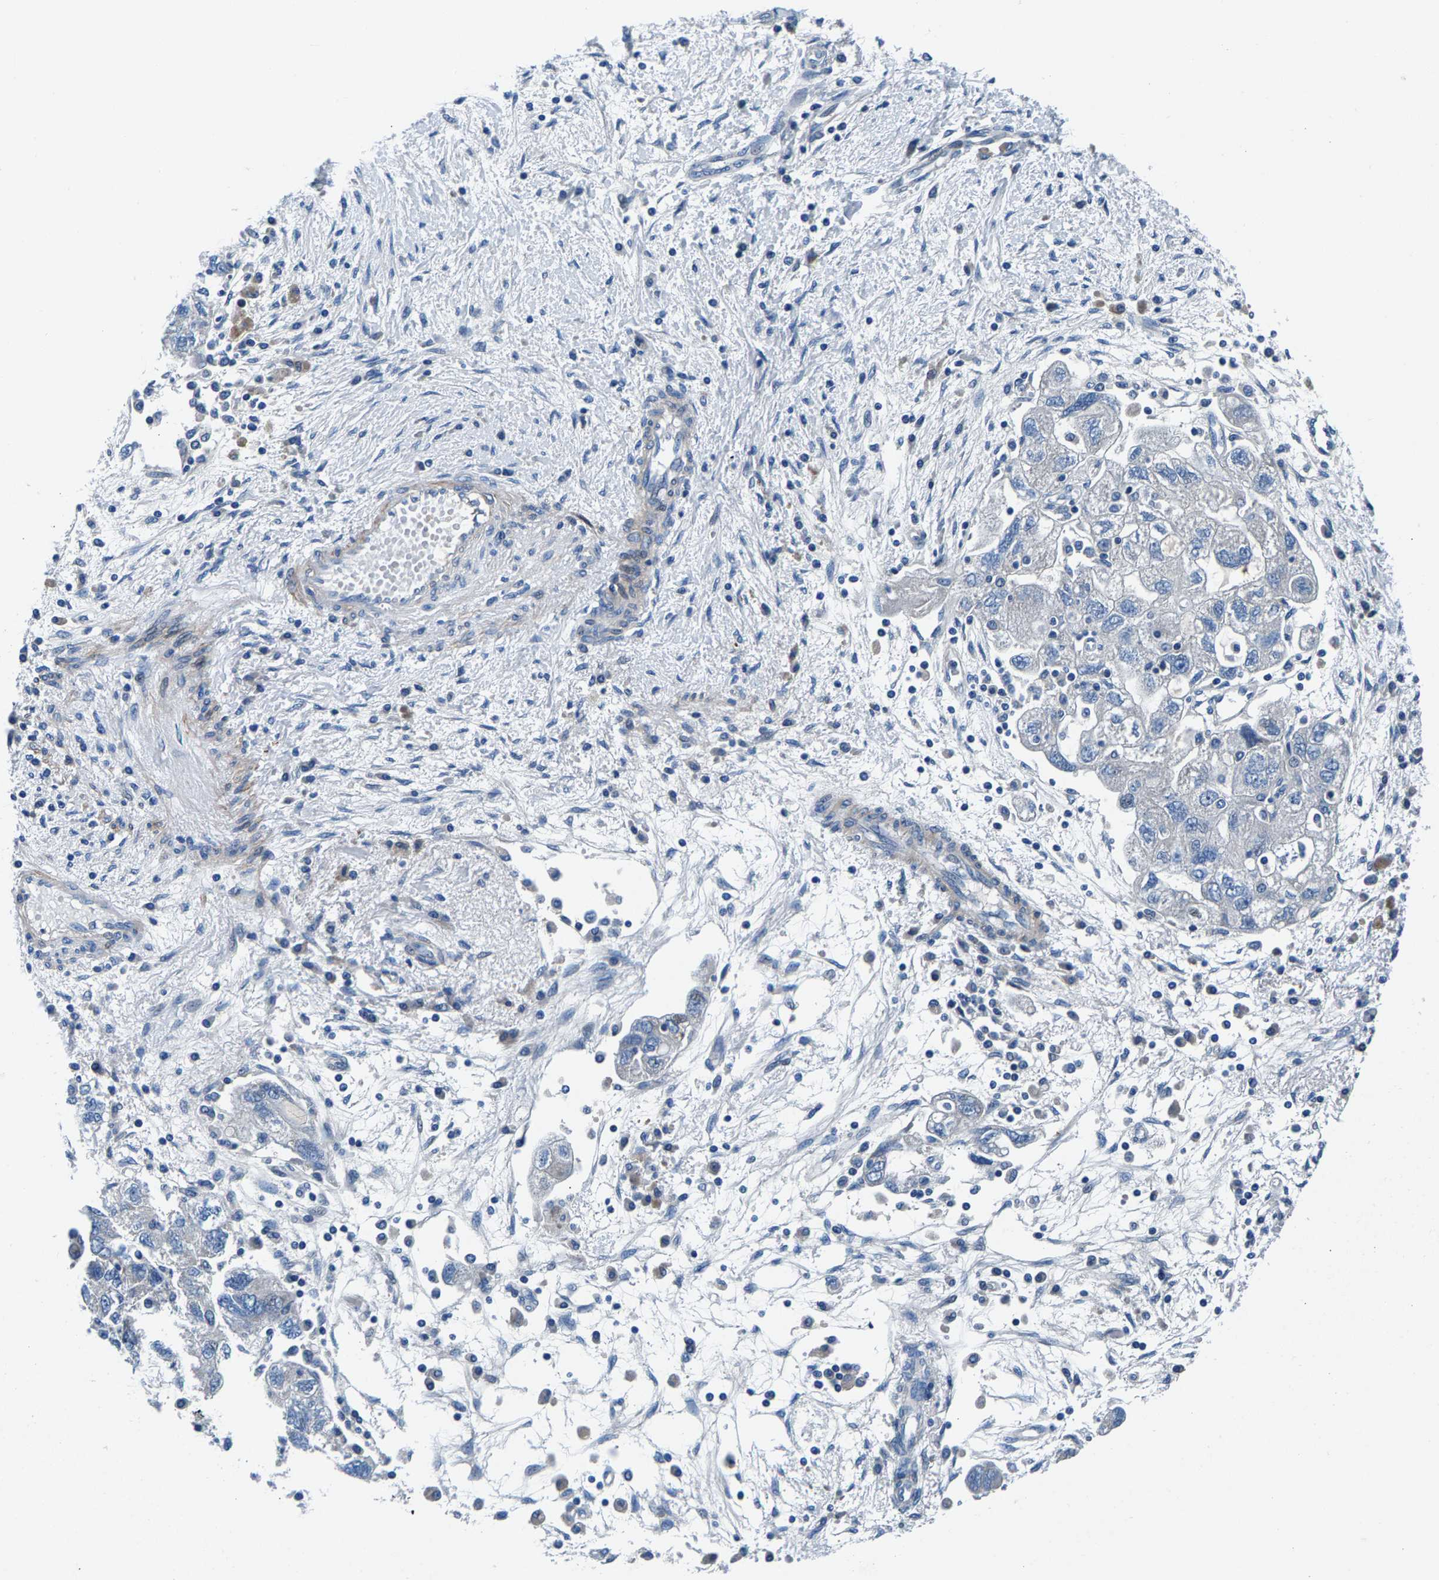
{"staining": {"intensity": "negative", "quantity": "none", "location": "none"}, "tissue": "ovarian cancer", "cell_type": "Tumor cells", "image_type": "cancer", "snomed": [{"axis": "morphology", "description": "Carcinoma, NOS"}, {"axis": "morphology", "description": "Cystadenocarcinoma, serous, NOS"}, {"axis": "topography", "description": "Ovary"}], "caption": "Human carcinoma (ovarian) stained for a protein using IHC demonstrates no positivity in tumor cells.", "gene": "CDRT4", "patient": {"sex": "female", "age": 69}}